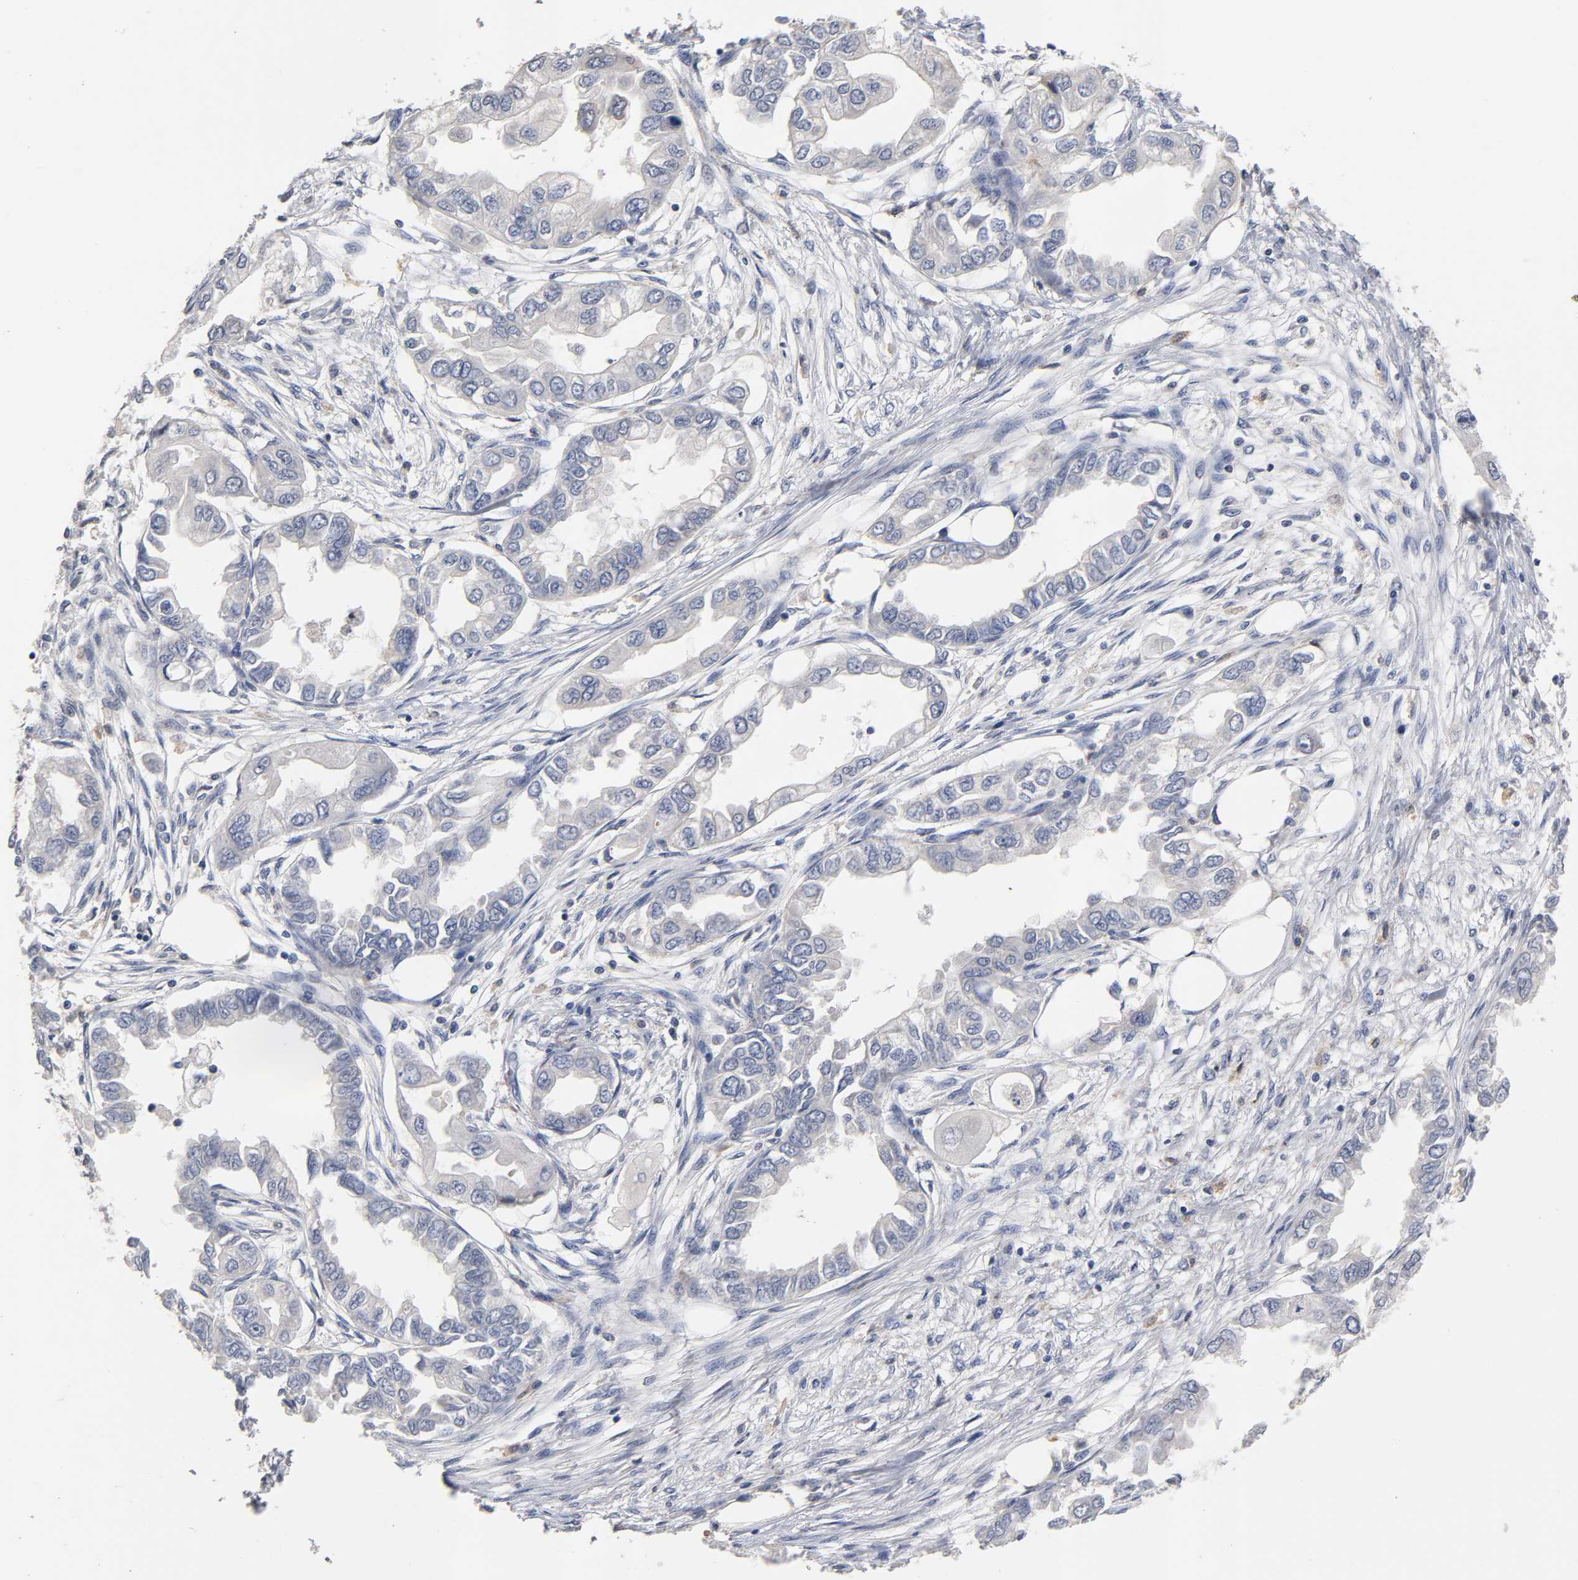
{"staining": {"intensity": "negative", "quantity": "none", "location": "none"}, "tissue": "endometrial cancer", "cell_type": "Tumor cells", "image_type": "cancer", "snomed": [{"axis": "morphology", "description": "Adenocarcinoma, NOS"}, {"axis": "topography", "description": "Endometrium"}], "caption": "A photomicrograph of human adenocarcinoma (endometrial) is negative for staining in tumor cells. The staining is performed using DAB (3,3'-diaminobenzidine) brown chromogen with nuclei counter-stained in using hematoxylin.", "gene": "OVOL1", "patient": {"sex": "female", "age": 67}}